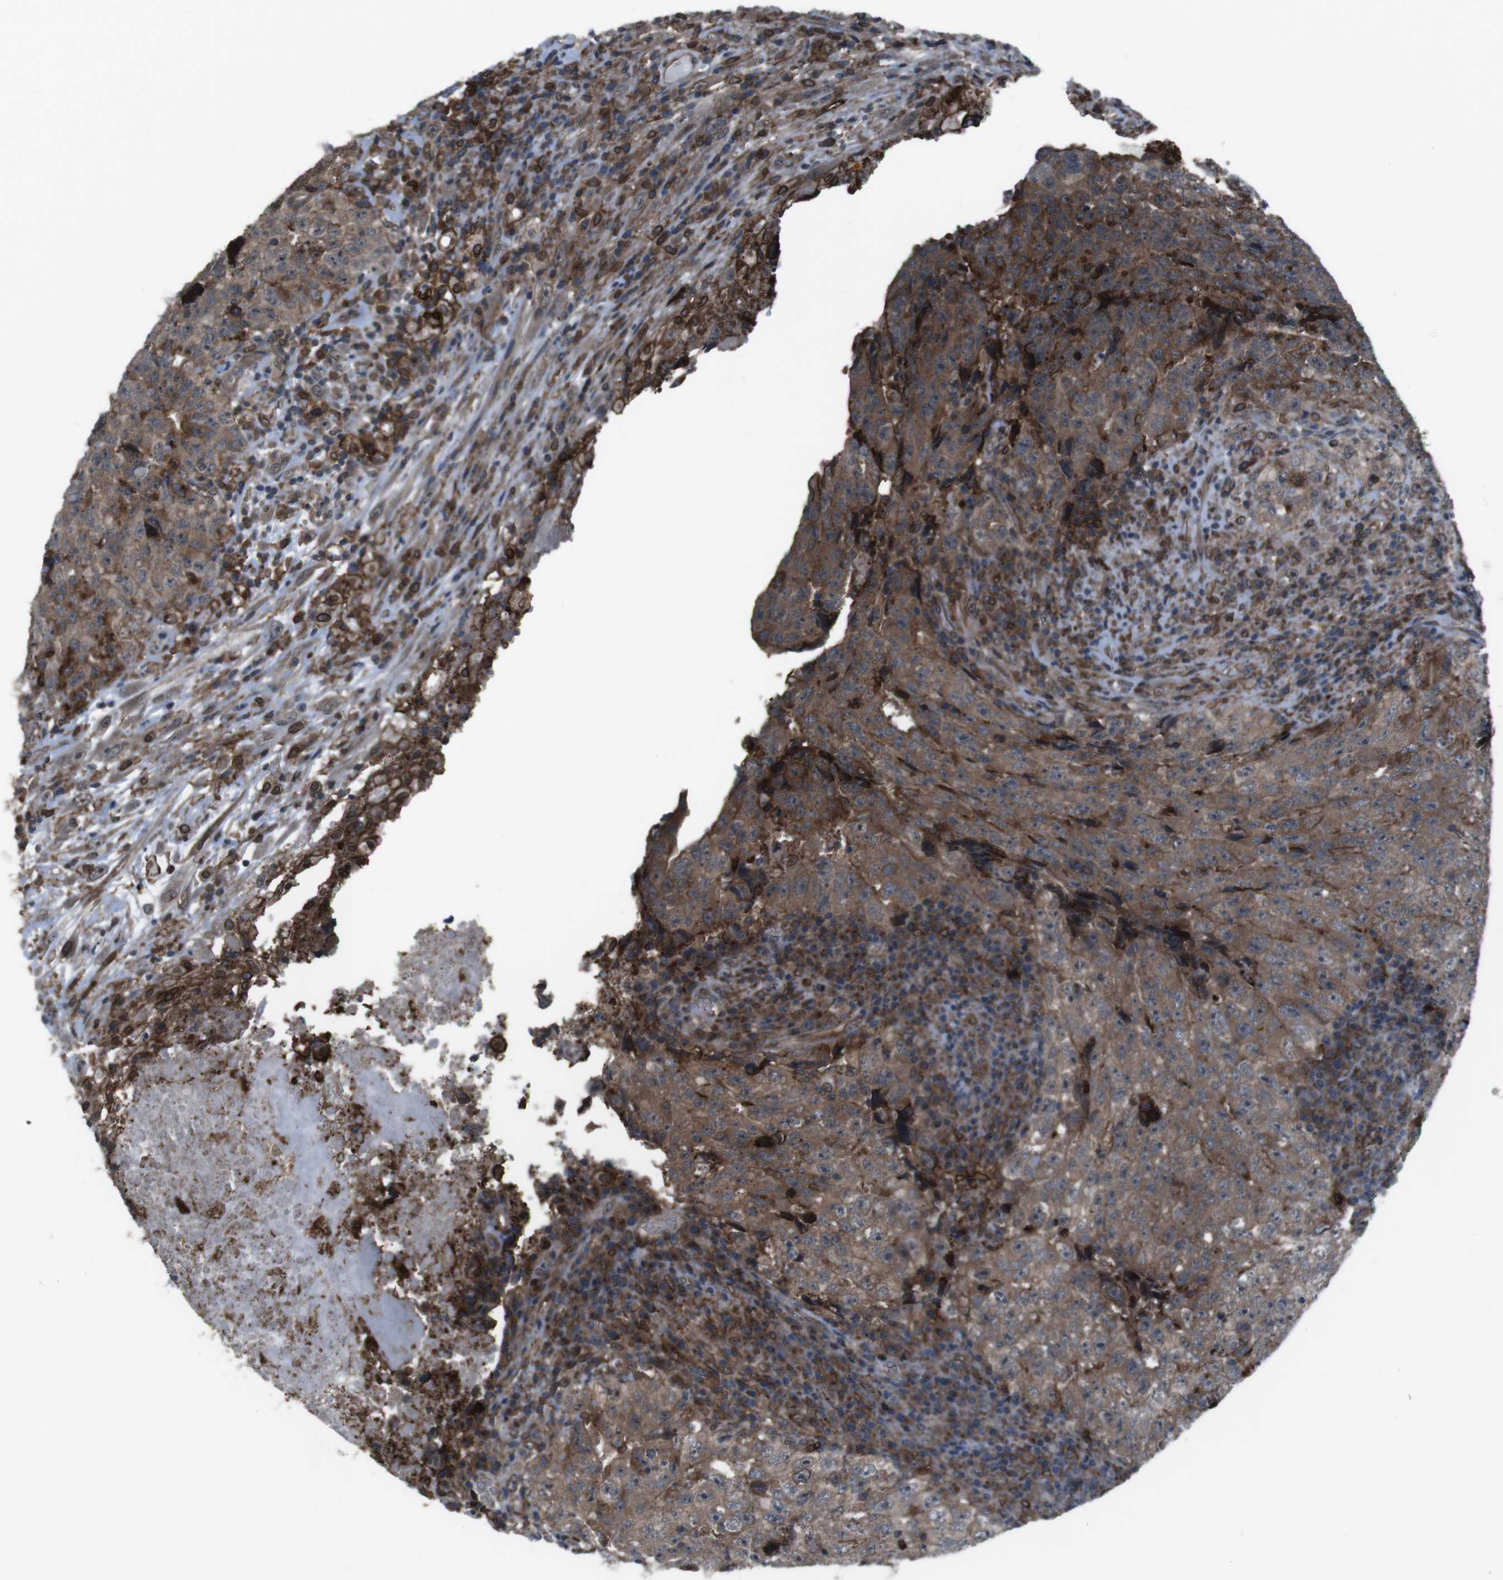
{"staining": {"intensity": "moderate", "quantity": ">75%", "location": "cytoplasmic/membranous"}, "tissue": "testis cancer", "cell_type": "Tumor cells", "image_type": "cancer", "snomed": [{"axis": "morphology", "description": "Necrosis, NOS"}, {"axis": "morphology", "description": "Carcinoma, Embryonal, NOS"}, {"axis": "topography", "description": "Testis"}], "caption": "A photomicrograph of embryonal carcinoma (testis) stained for a protein reveals moderate cytoplasmic/membranous brown staining in tumor cells.", "gene": "GDF10", "patient": {"sex": "male", "age": 19}}